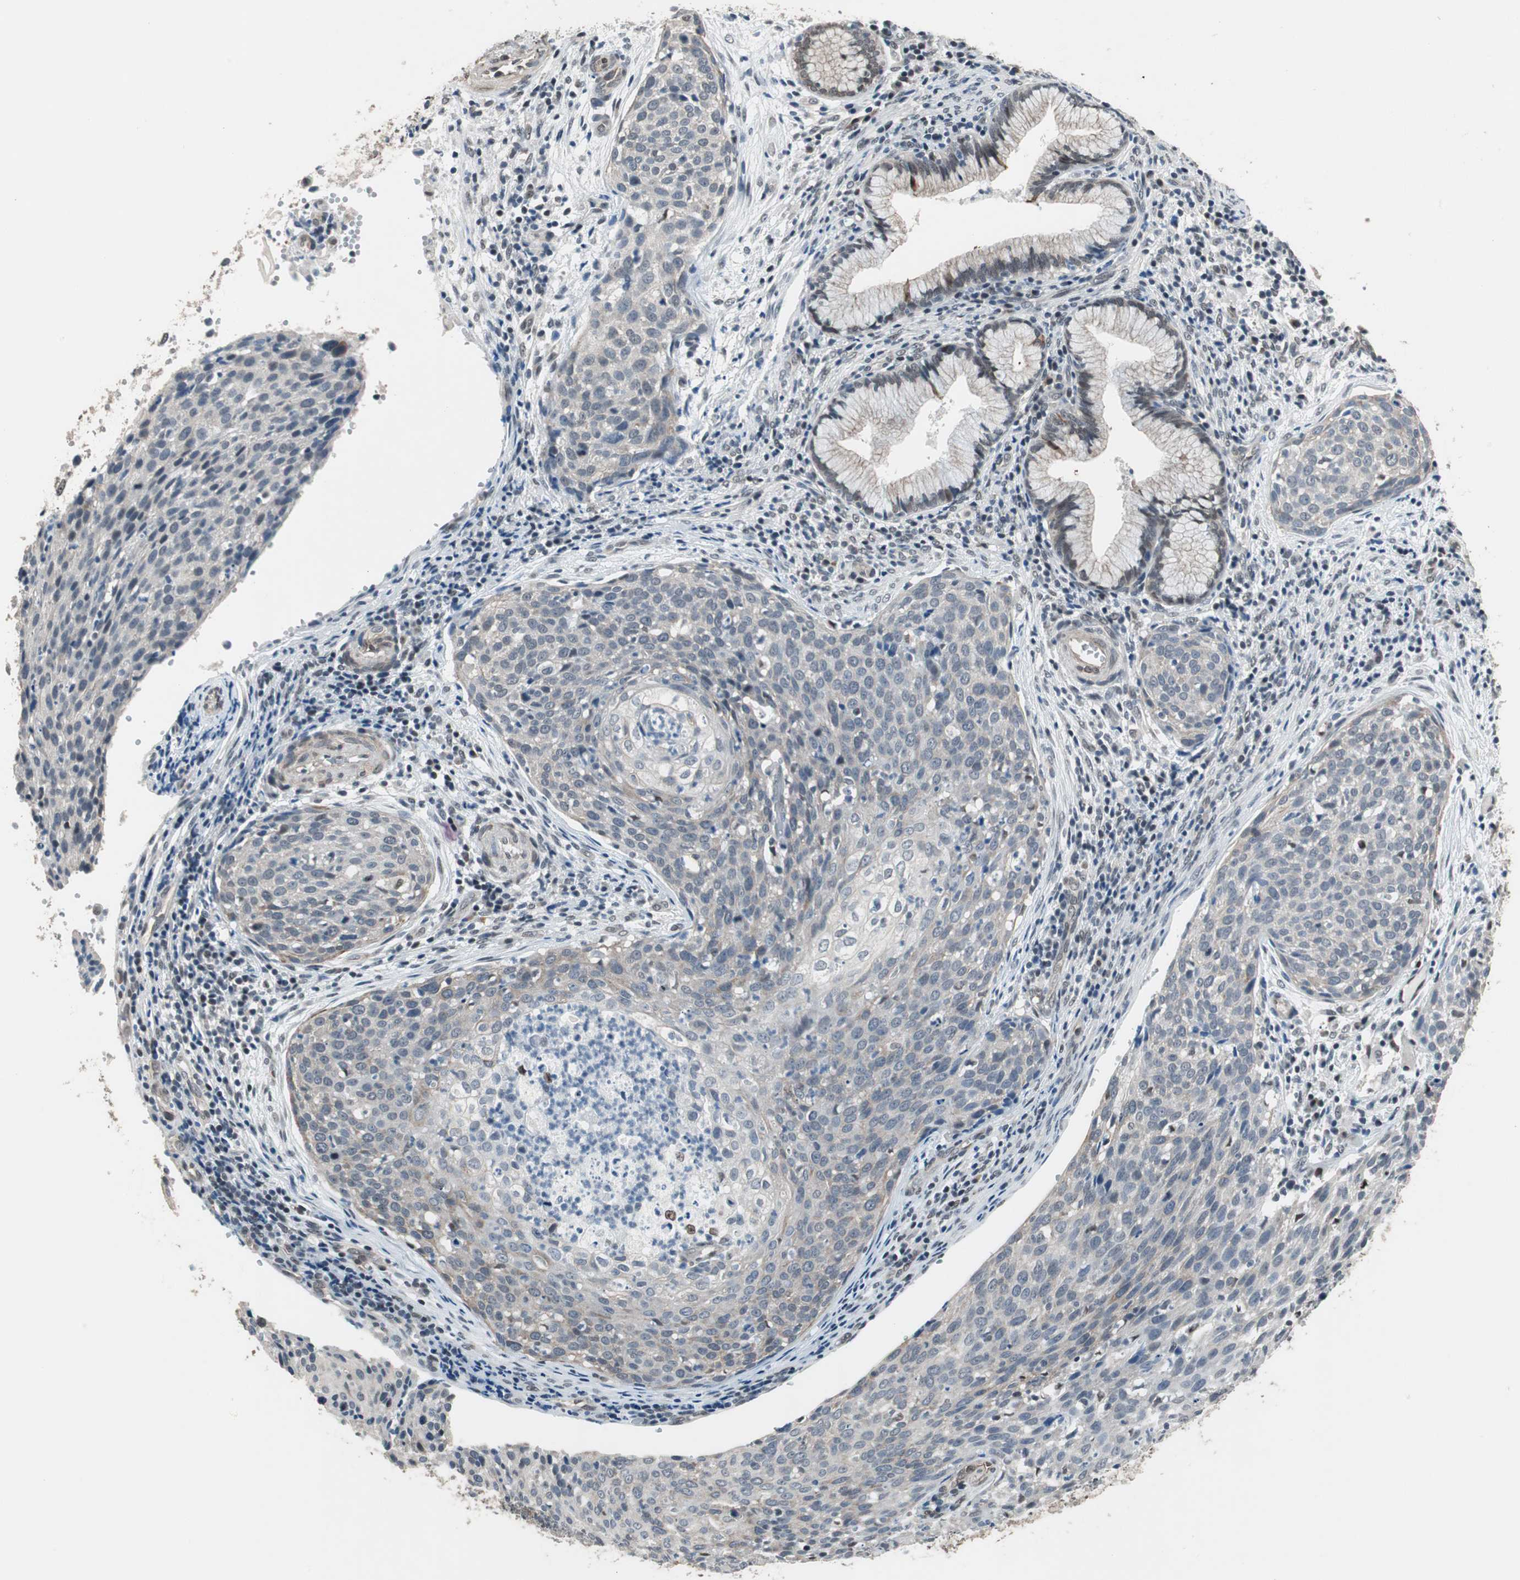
{"staining": {"intensity": "weak", "quantity": "25%-75%", "location": "cytoplasmic/membranous"}, "tissue": "cervical cancer", "cell_type": "Tumor cells", "image_type": "cancer", "snomed": [{"axis": "morphology", "description": "Squamous cell carcinoma, NOS"}, {"axis": "topography", "description": "Cervix"}], "caption": "DAB (3,3'-diaminobenzidine) immunohistochemical staining of cervical cancer (squamous cell carcinoma) exhibits weak cytoplasmic/membranous protein positivity in about 25%-75% of tumor cells. (brown staining indicates protein expression, while blue staining denotes nuclei).", "gene": "ZBTB17", "patient": {"sex": "female", "age": 38}}